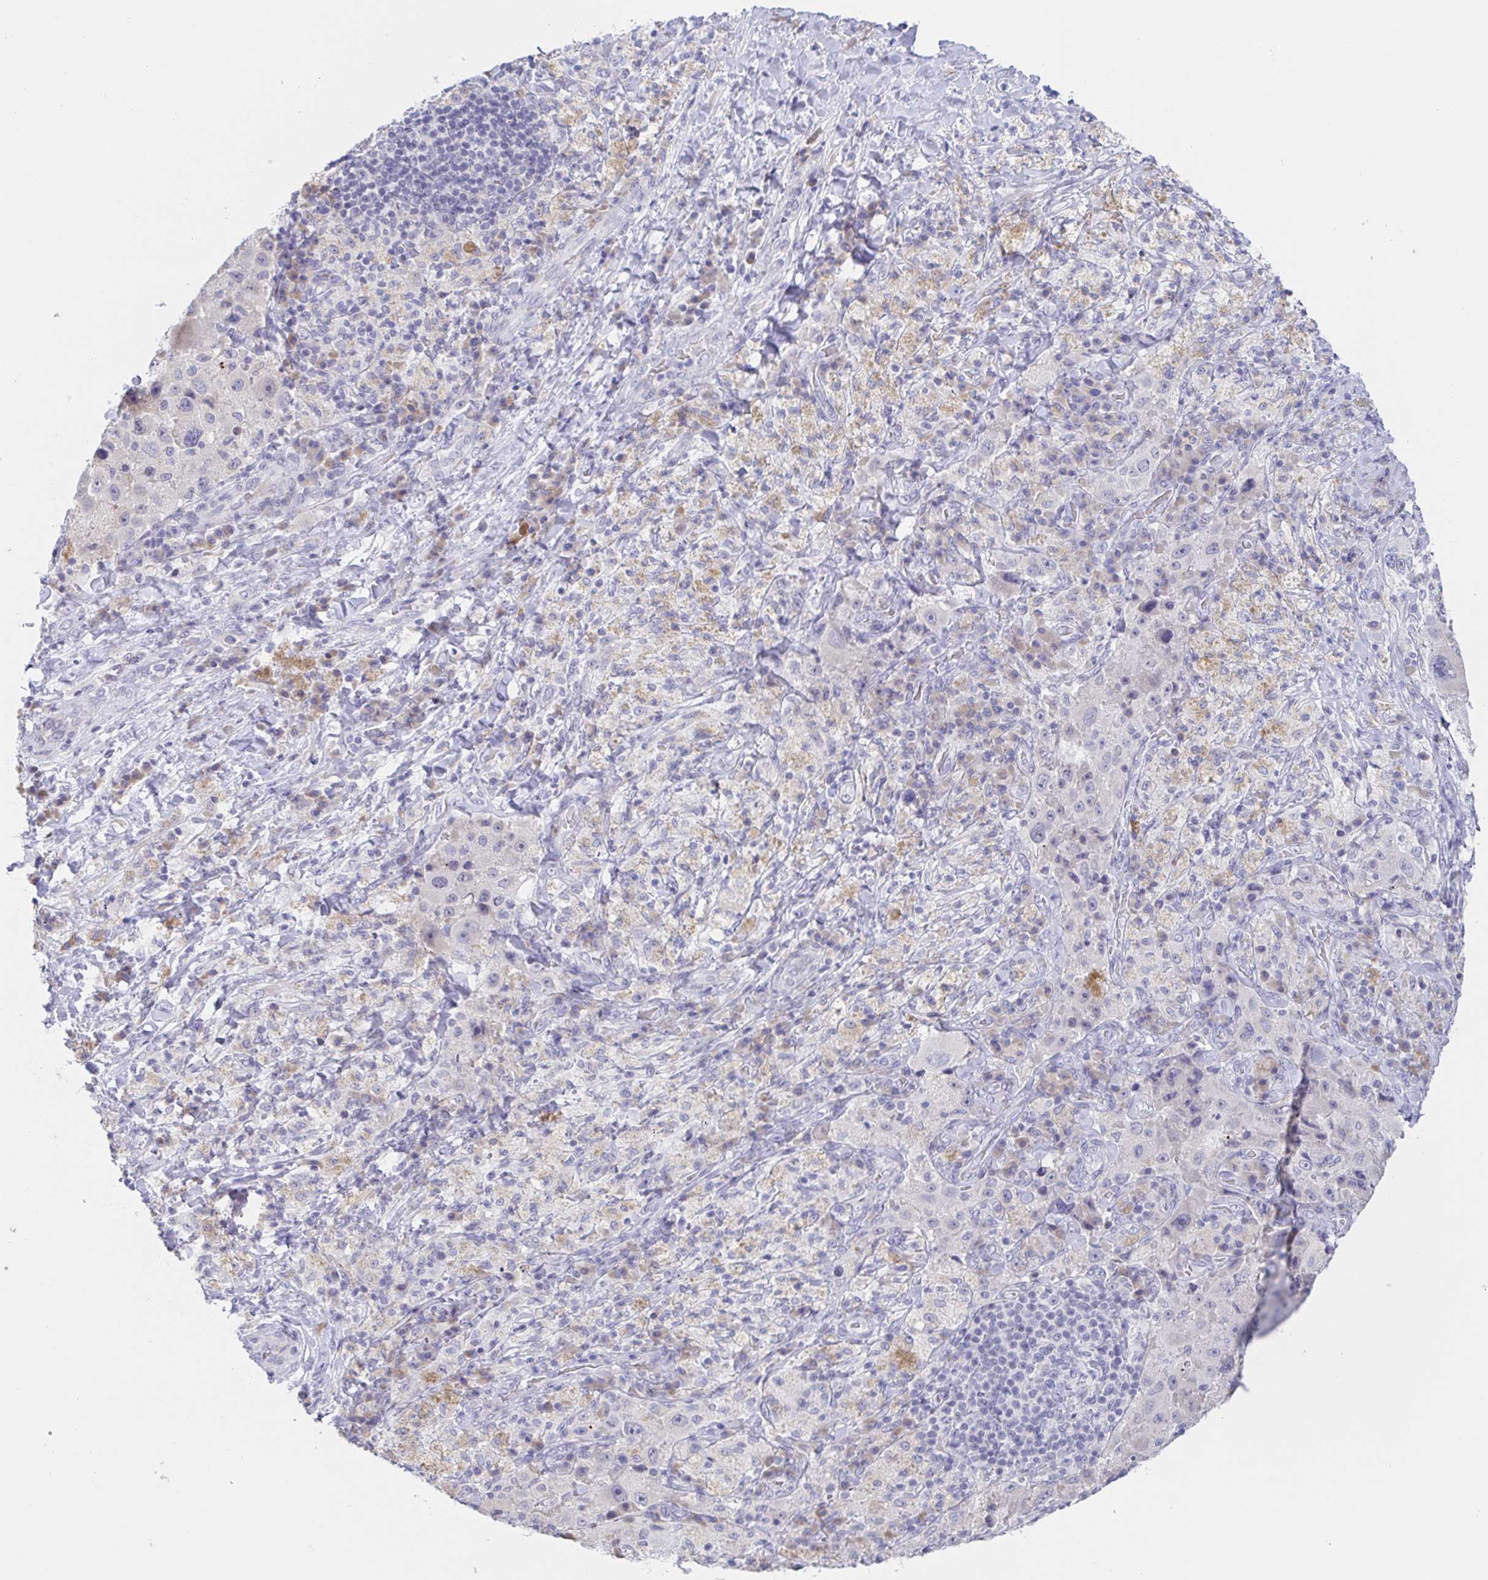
{"staining": {"intensity": "negative", "quantity": "none", "location": "none"}, "tissue": "melanoma", "cell_type": "Tumor cells", "image_type": "cancer", "snomed": [{"axis": "morphology", "description": "Malignant melanoma, Metastatic site"}, {"axis": "topography", "description": "Lymph node"}], "caption": "Human melanoma stained for a protein using immunohistochemistry (IHC) exhibits no staining in tumor cells.", "gene": "SIAH3", "patient": {"sex": "male", "age": 62}}